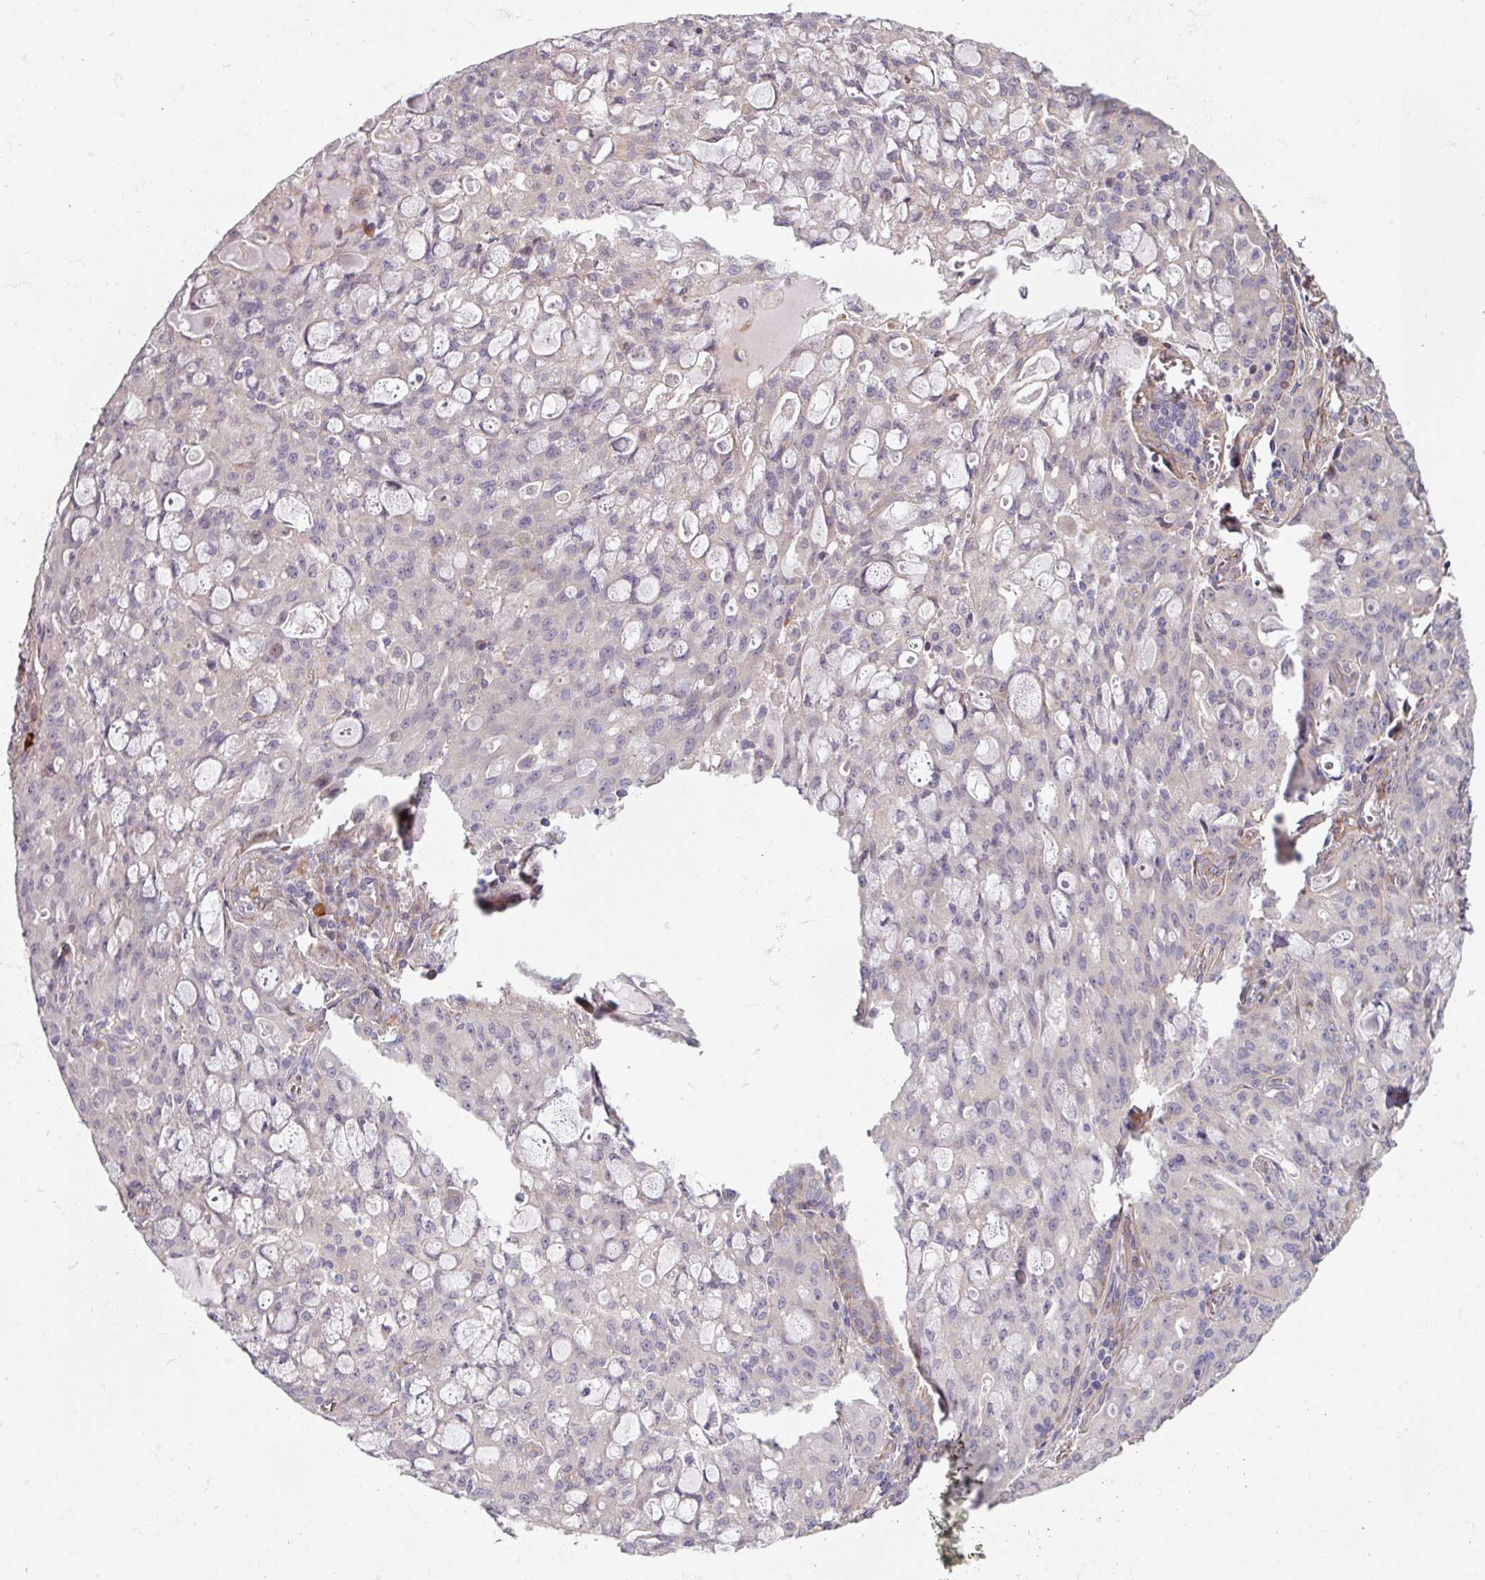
{"staining": {"intensity": "negative", "quantity": "none", "location": "none"}, "tissue": "lung cancer", "cell_type": "Tumor cells", "image_type": "cancer", "snomed": [{"axis": "morphology", "description": "Adenocarcinoma, NOS"}, {"axis": "topography", "description": "Lung"}], "caption": "Immunohistochemical staining of human lung adenocarcinoma reveals no significant positivity in tumor cells.", "gene": "C4BPB", "patient": {"sex": "female", "age": 44}}